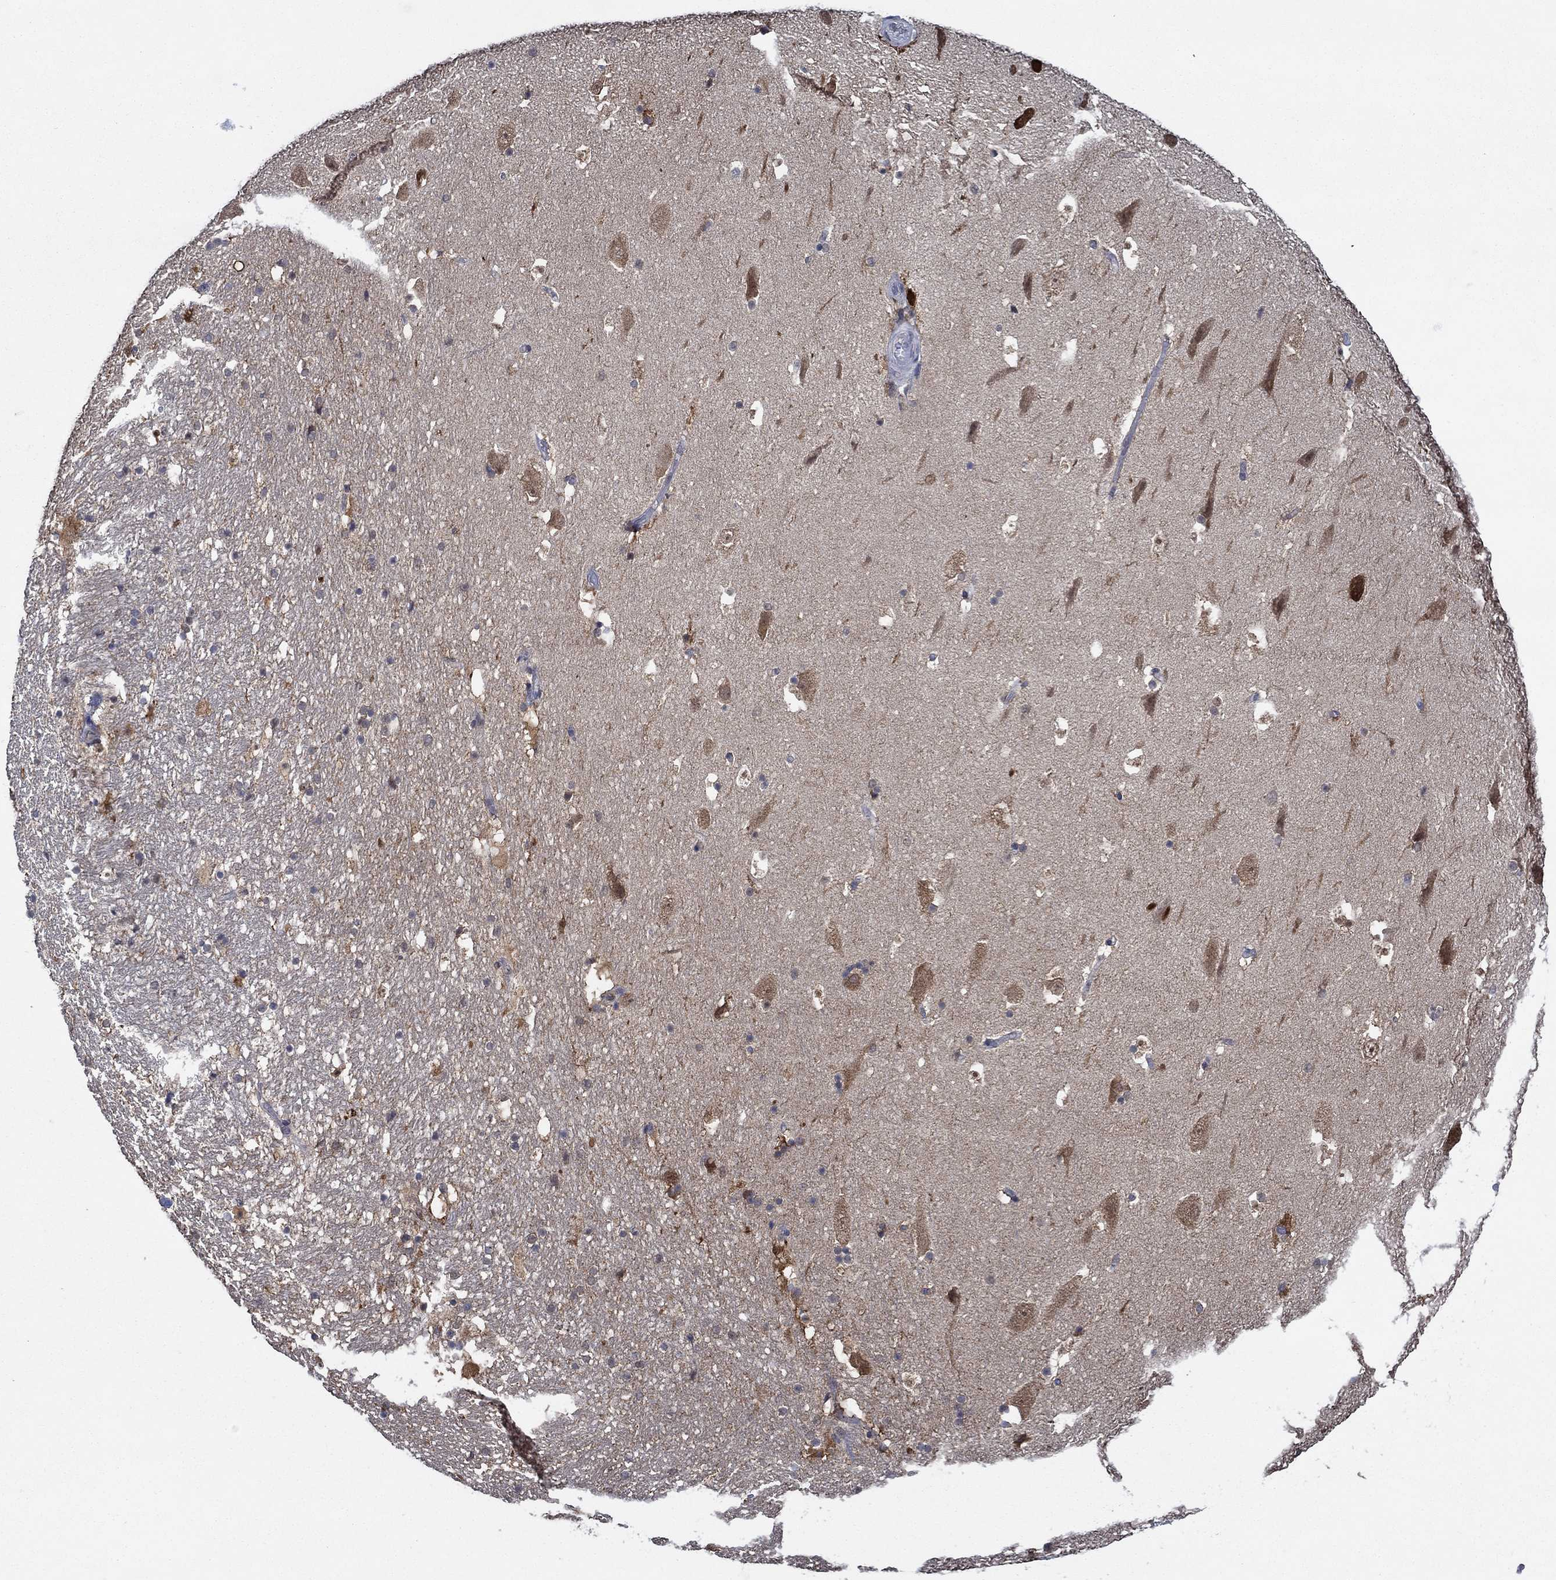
{"staining": {"intensity": "moderate", "quantity": "<25%", "location": "cytoplasmic/membranous"}, "tissue": "hippocampus", "cell_type": "Glial cells", "image_type": "normal", "snomed": [{"axis": "morphology", "description": "Normal tissue, NOS"}, {"axis": "topography", "description": "Hippocampus"}], "caption": "Immunohistochemistry staining of normal hippocampus, which shows low levels of moderate cytoplasmic/membranous staining in approximately <25% of glial cells indicating moderate cytoplasmic/membranous protein expression. The staining was performed using DAB (brown) for protein detection and nuclei were counterstained in hematoxylin (blue).", "gene": "DACT1", "patient": {"sex": "male", "age": 51}}